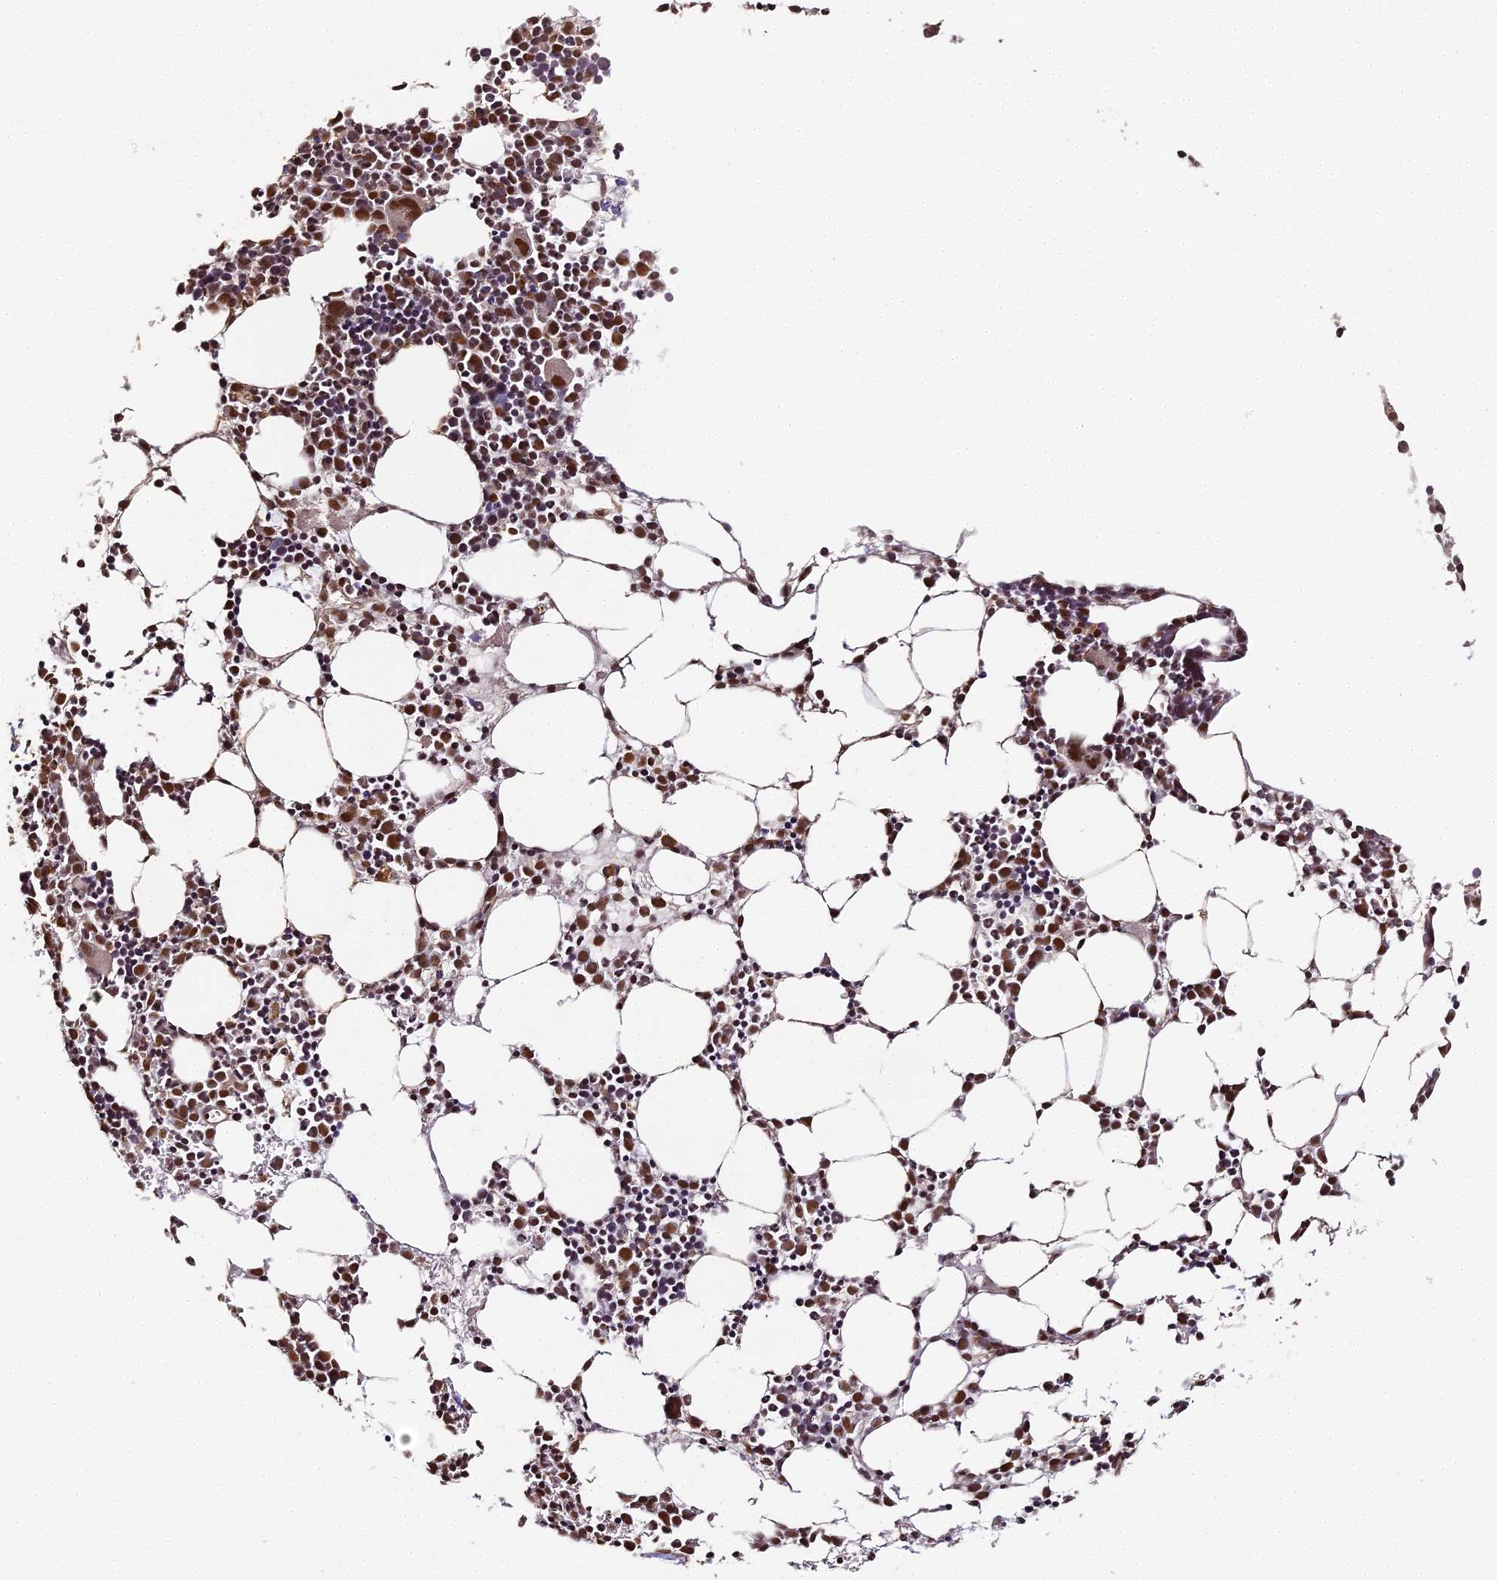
{"staining": {"intensity": "moderate", "quantity": ">75%", "location": "nuclear"}, "tissue": "bone marrow", "cell_type": "Hematopoietic cells", "image_type": "normal", "snomed": [{"axis": "morphology", "description": "Normal tissue, NOS"}, {"axis": "topography", "description": "Bone marrow"}], "caption": "A brown stain shows moderate nuclear expression of a protein in hematopoietic cells of benign bone marrow. (brown staining indicates protein expression, while blue staining denotes nuclei).", "gene": "HNRNPA1", "patient": {"sex": "female", "age": 89}}